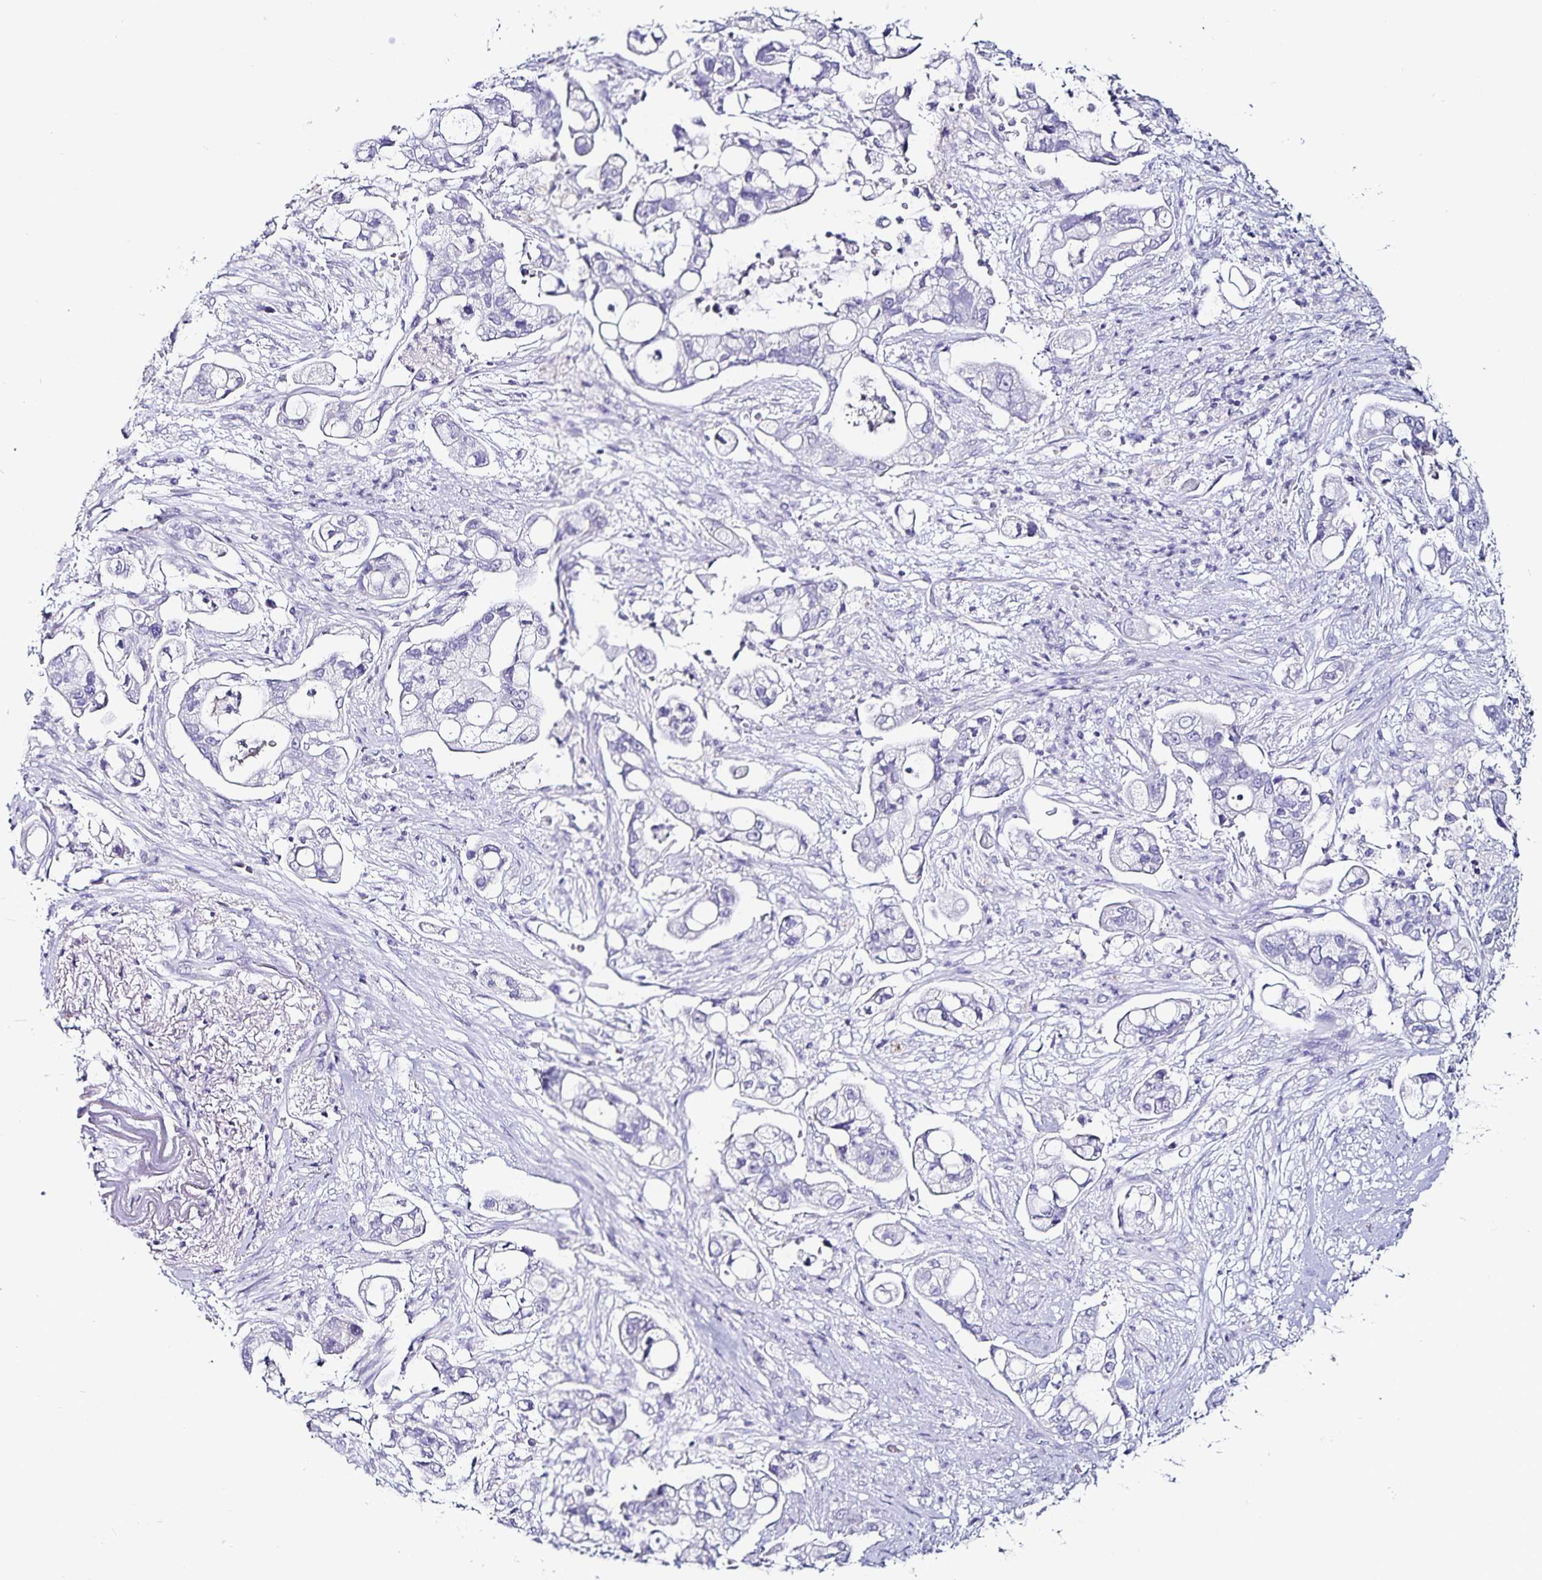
{"staining": {"intensity": "negative", "quantity": "none", "location": "none"}, "tissue": "pancreatic cancer", "cell_type": "Tumor cells", "image_type": "cancer", "snomed": [{"axis": "morphology", "description": "Adenocarcinoma, NOS"}, {"axis": "topography", "description": "Pancreas"}], "caption": "Immunohistochemistry (IHC) histopathology image of neoplastic tissue: pancreatic adenocarcinoma stained with DAB (3,3'-diaminobenzidine) exhibits no significant protein expression in tumor cells.", "gene": "TSPAN7", "patient": {"sex": "female", "age": 69}}